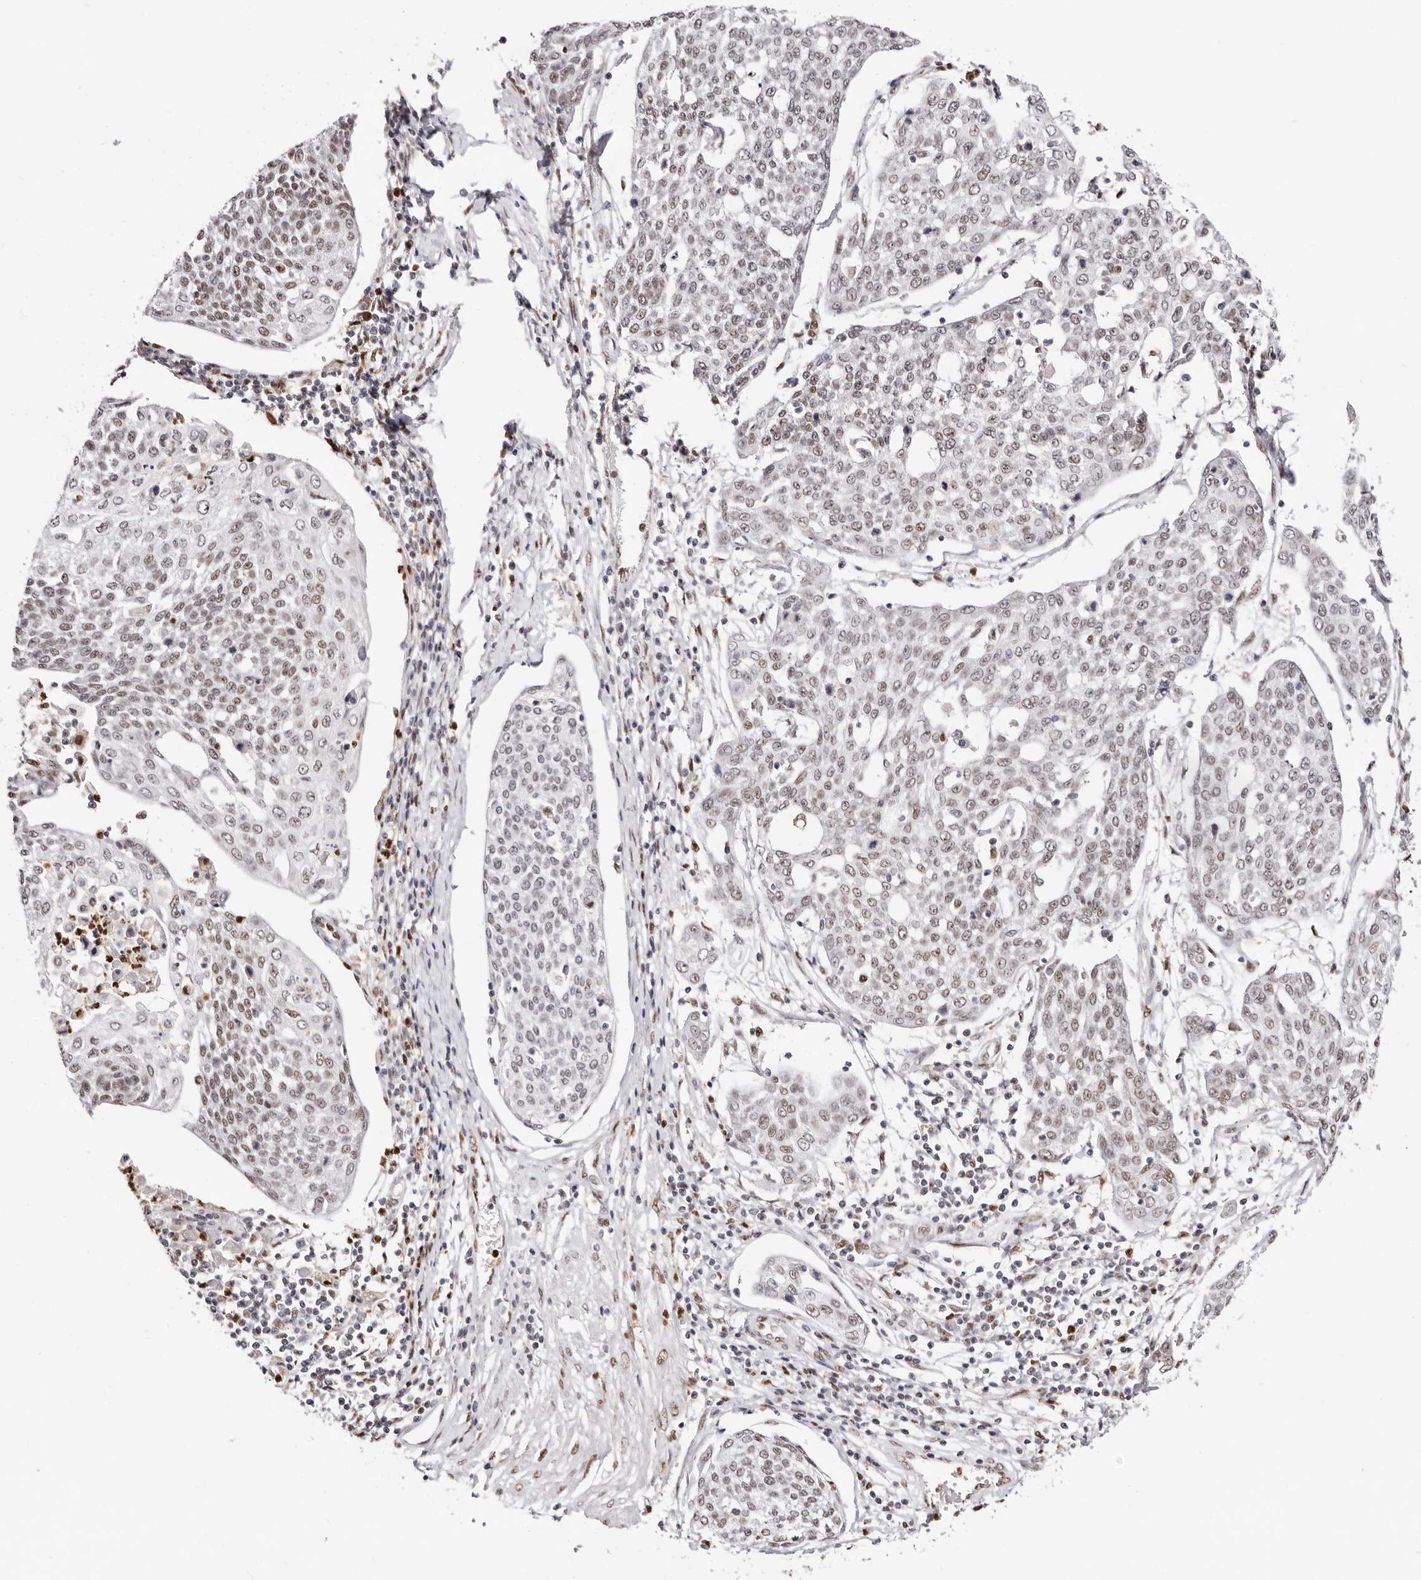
{"staining": {"intensity": "weak", "quantity": ">75%", "location": "nuclear"}, "tissue": "cervical cancer", "cell_type": "Tumor cells", "image_type": "cancer", "snomed": [{"axis": "morphology", "description": "Squamous cell carcinoma, NOS"}, {"axis": "topography", "description": "Cervix"}], "caption": "Immunohistochemistry (IHC) (DAB (3,3'-diaminobenzidine)) staining of human cervical squamous cell carcinoma reveals weak nuclear protein staining in approximately >75% of tumor cells.", "gene": "TKT", "patient": {"sex": "female", "age": 34}}